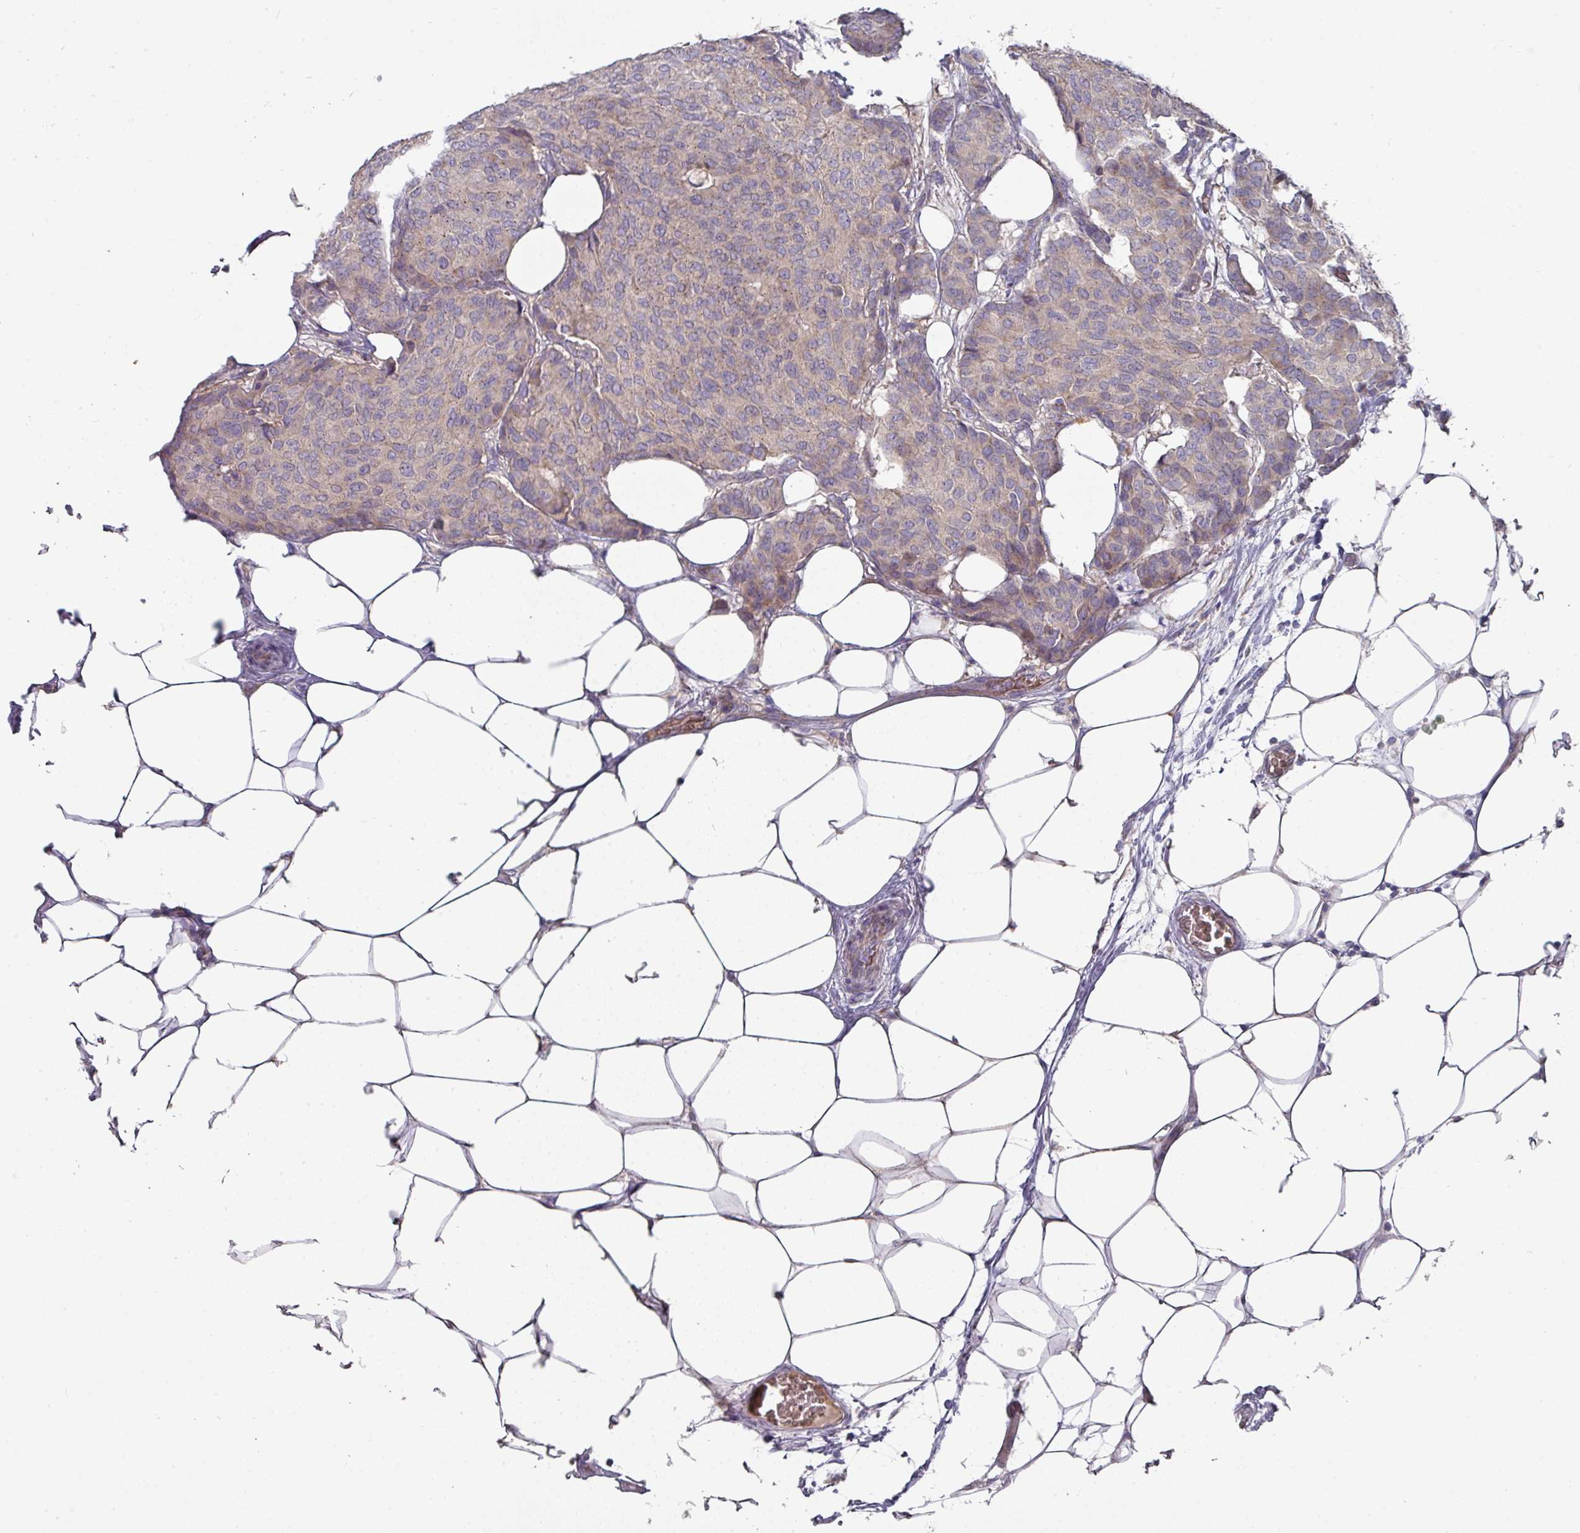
{"staining": {"intensity": "negative", "quantity": "none", "location": "none"}, "tissue": "breast cancer", "cell_type": "Tumor cells", "image_type": "cancer", "snomed": [{"axis": "morphology", "description": "Duct carcinoma"}, {"axis": "topography", "description": "Breast"}], "caption": "Tumor cells are negative for protein expression in human breast cancer (invasive ductal carcinoma).", "gene": "IL4R", "patient": {"sex": "female", "age": 75}}